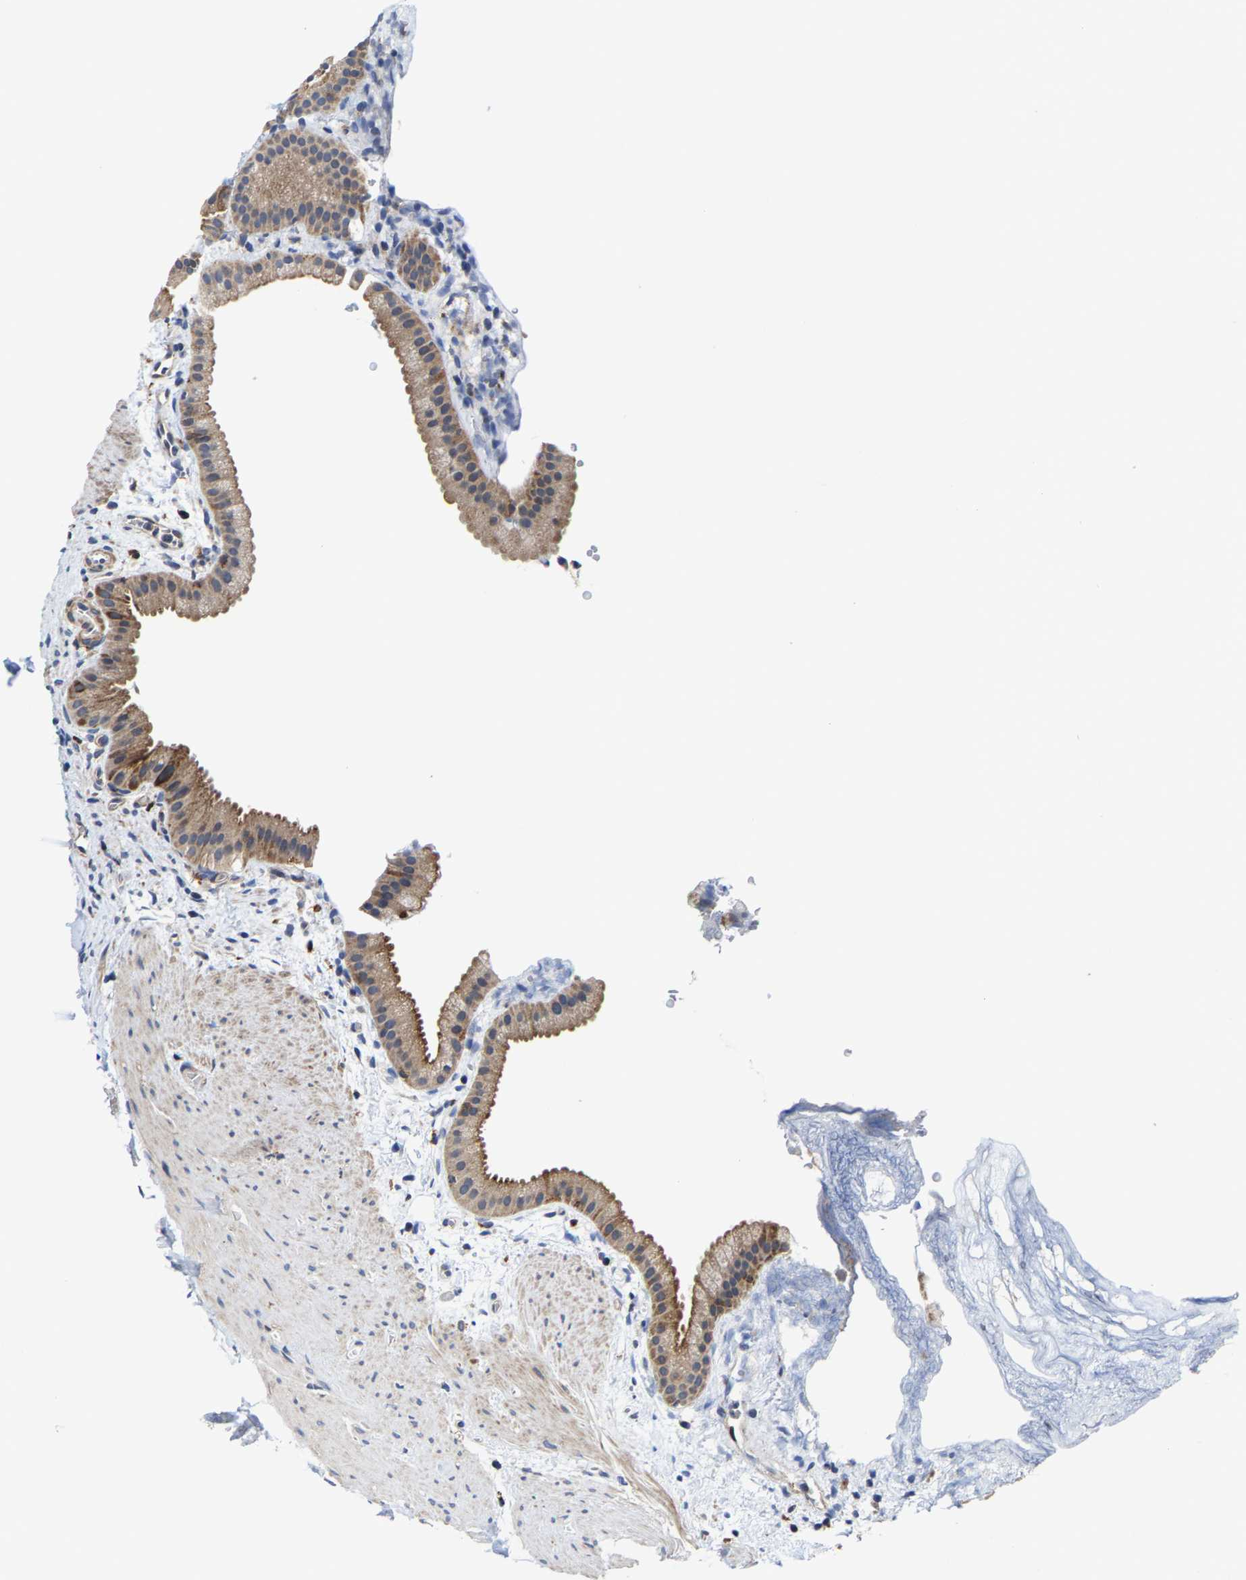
{"staining": {"intensity": "weak", "quantity": "25%-75%", "location": "cytoplasmic/membranous"}, "tissue": "gallbladder", "cell_type": "Glandular cells", "image_type": "normal", "snomed": [{"axis": "morphology", "description": "Normal tissue, NOS"}, {"axis": "topography", "description": "Gallbladder"}], "caption": "High-magnification brightfield microscopy of unremarkable gallbladder stained with DAB (brown) and counterstained with hematoxylin (blue). glandular cells exhibit weak cytoplasmic/membranous expression is seen in approximately25%-75% of cells. The protein of interest is shown in brown color, while the nuclei are stained blue.", "gene": "PFKFB3", "patient": {"sex": "female", "age": 64}}